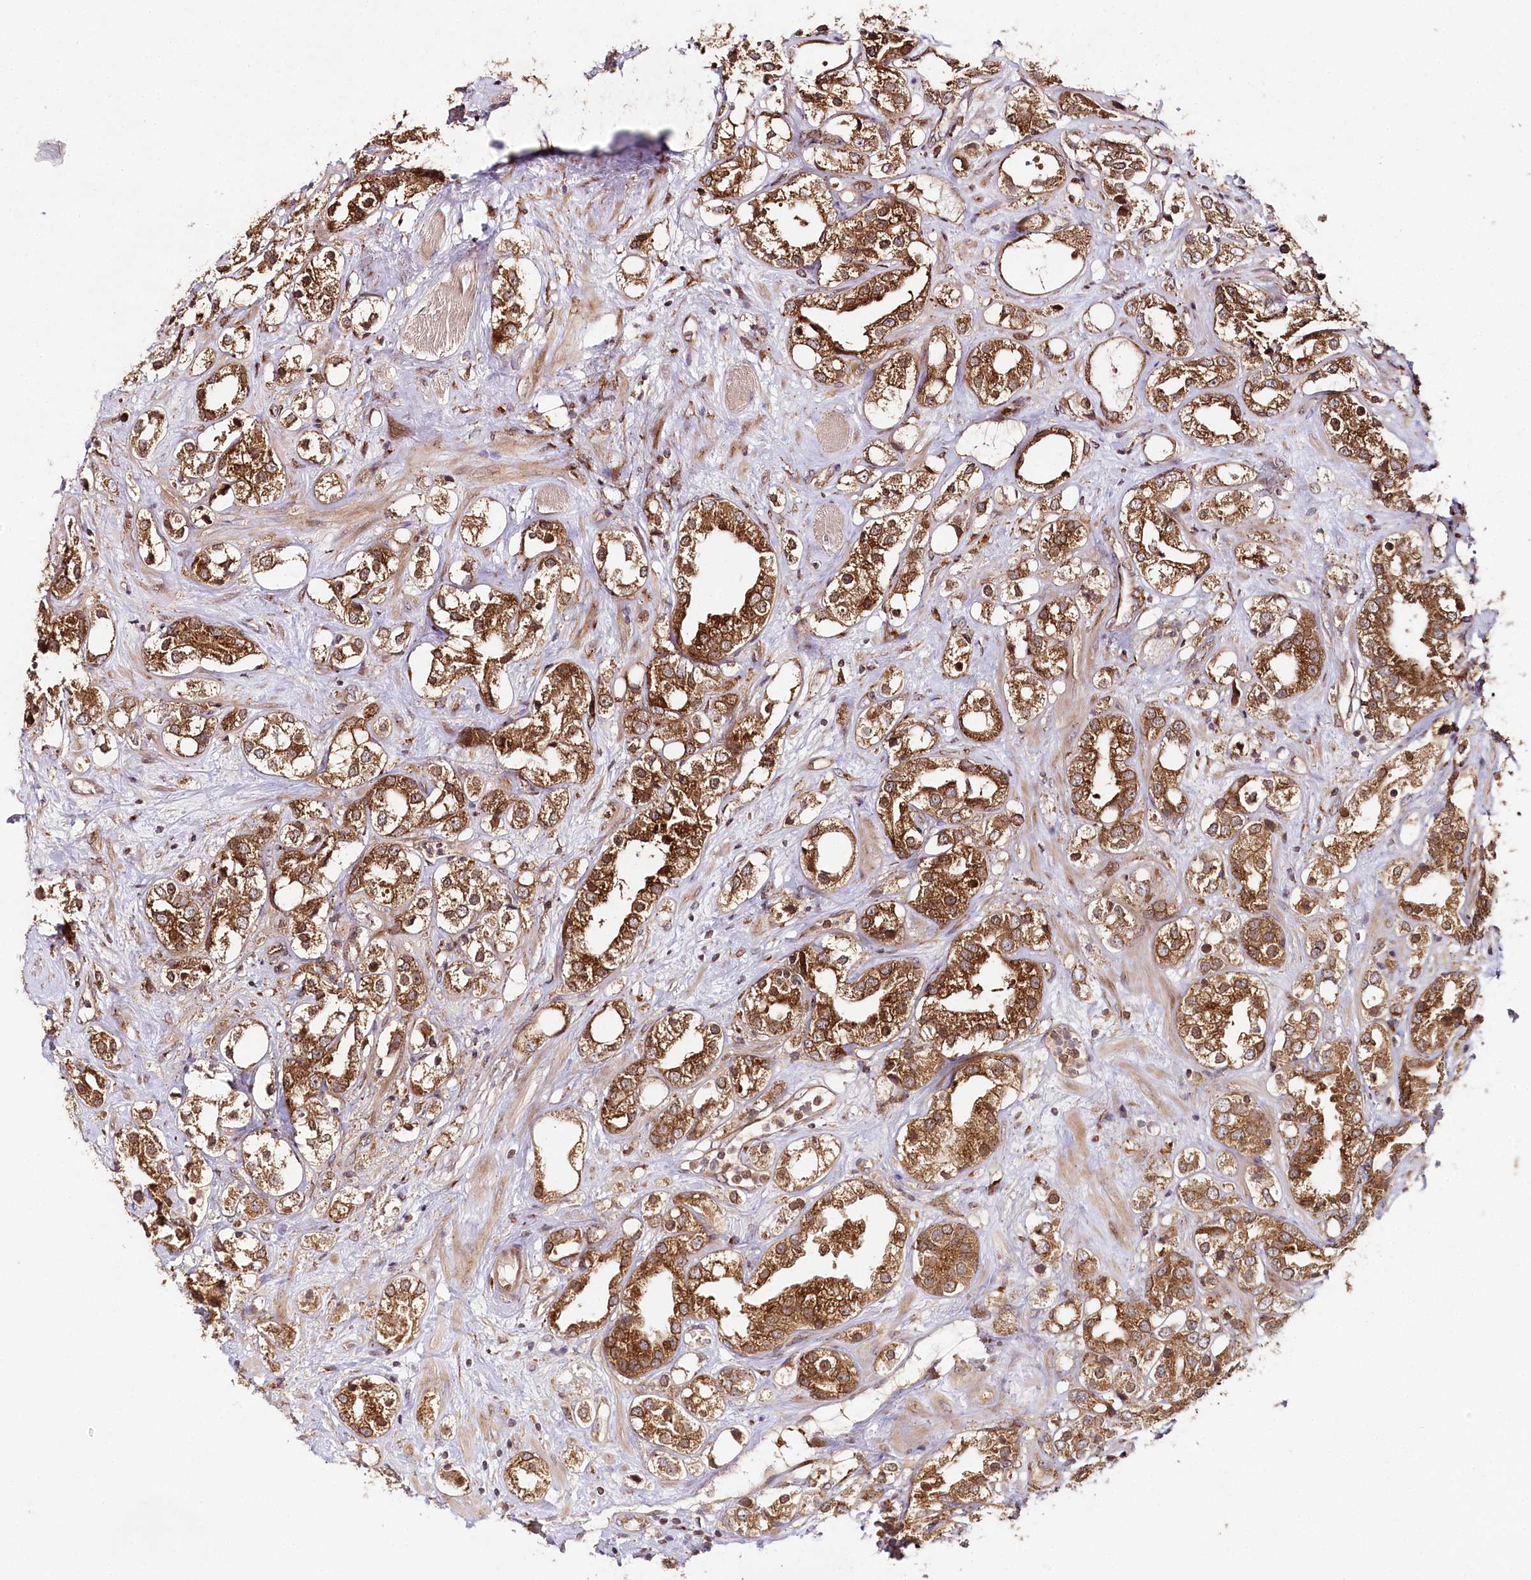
{"staining": {"intensity": "strong", "quantity": ">75%", "location": "cytoplasmic/membranous"}, "tissue": "prostate cancer", "cell_type": "Tumor cells", "image_type": "cancer", "snomed": [{"axis": "morphology", "description": "Adenocarcinoma, NOS"}, {"axis": "topography", "description": "Prostate"}], "caption": "Prostate cancer stained for a protein displays strong cytoplasmic/membranous positivity in tumor cells.", "gene": "COPG1", "patient": {"sex": "male", "age": 79}}